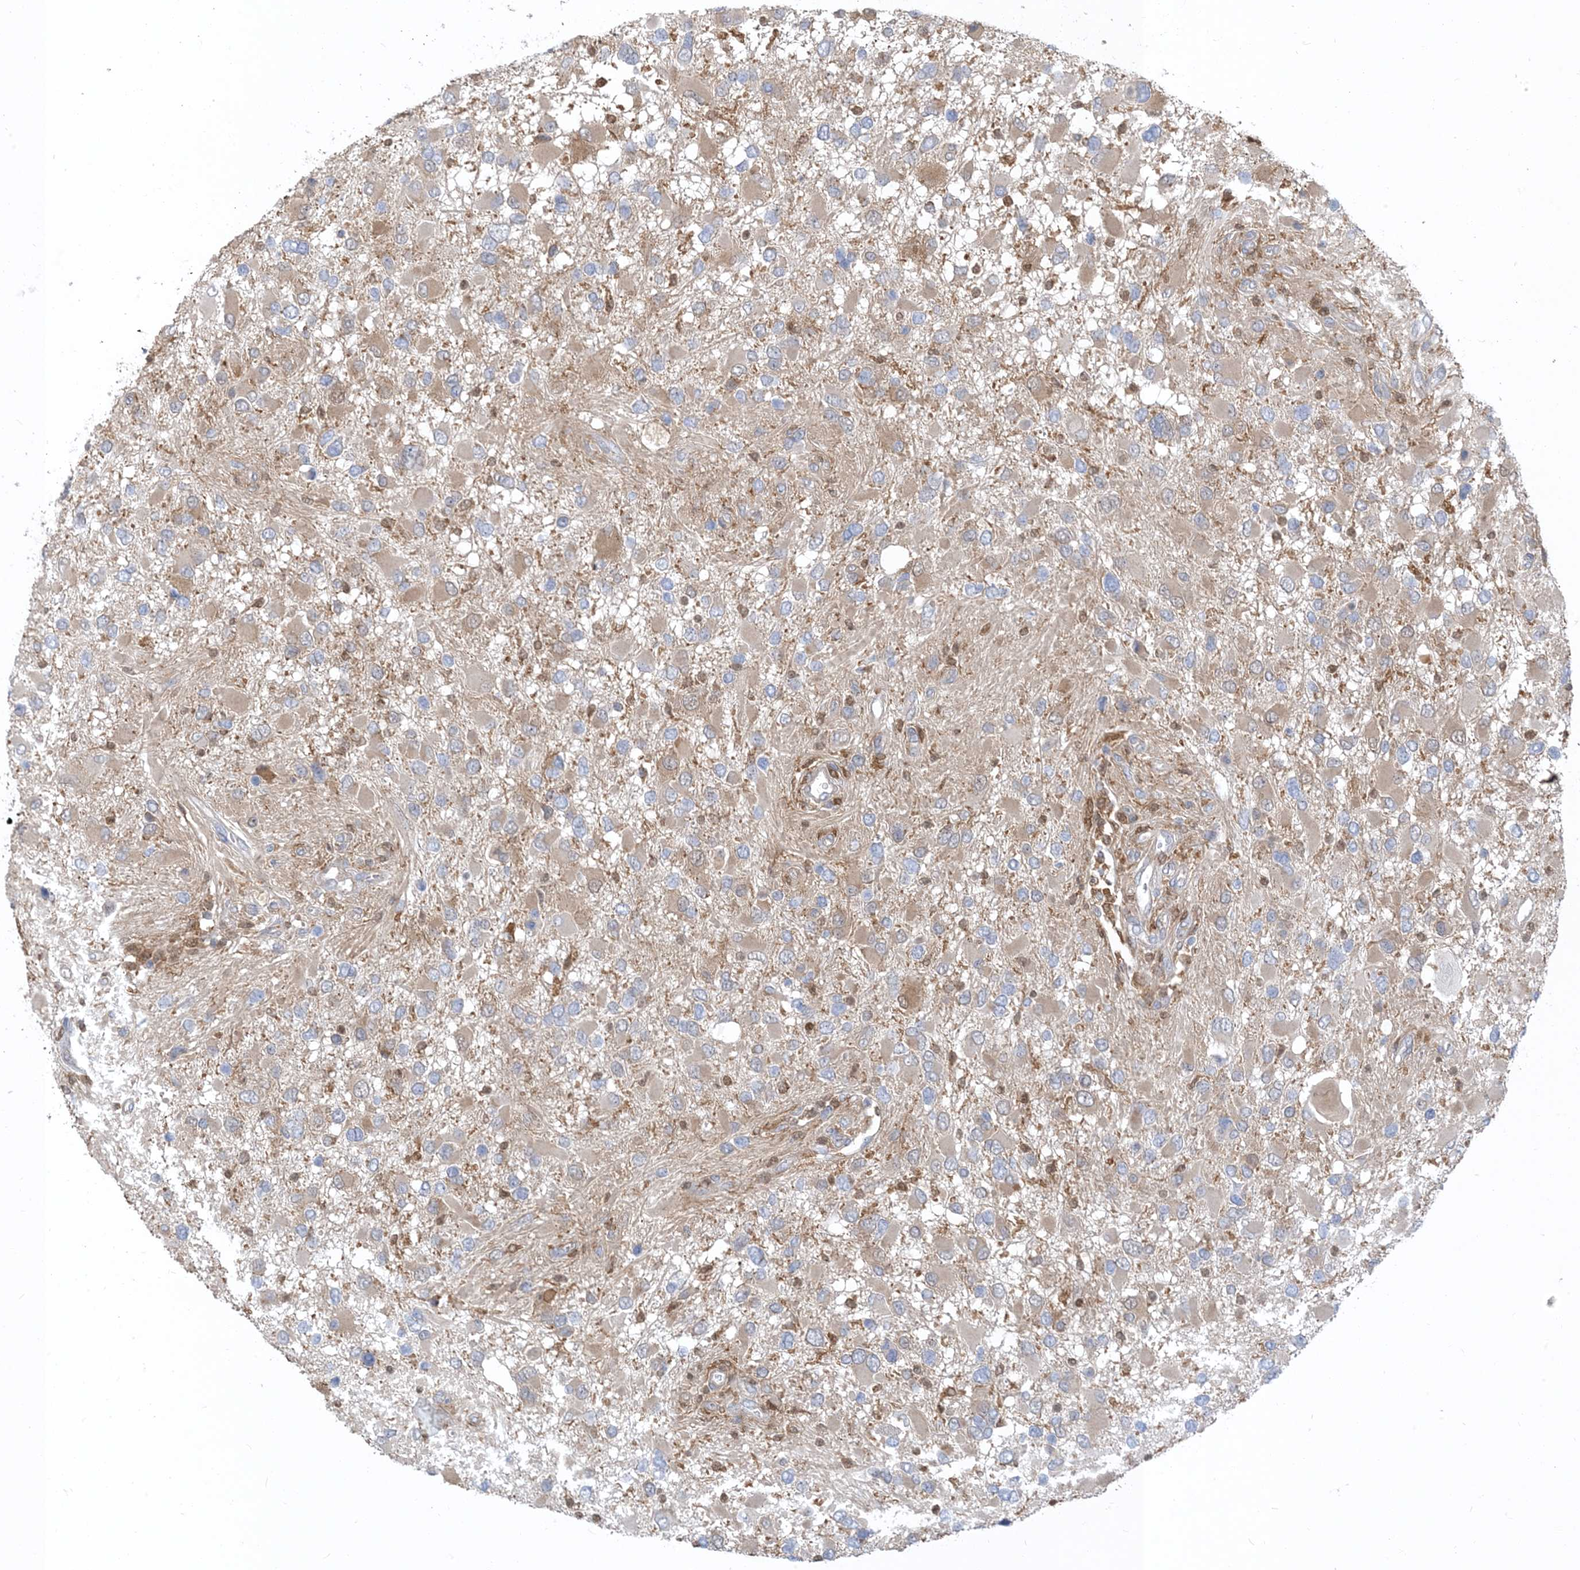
{"staining": {"intensity": "weak", "quantity": "25%-75%", "location": "cytoplasmic/membranous"}, "tissue": "glioma", "cell_type": "Tumor cells", "image_type": "cancer", "snomed": [{"axis": "morphology", "description": "Glioma, malignant, High grade"}, {"axis": "topography", "description": "Brain"}], "caption": "A brown stain highlights weak cytoplasmic/membranous positivity of a protein in malignant glioma (high-grade) tumor cells.", "gene": "NAGK", "patient": {"sex": "male", "age": 53}}